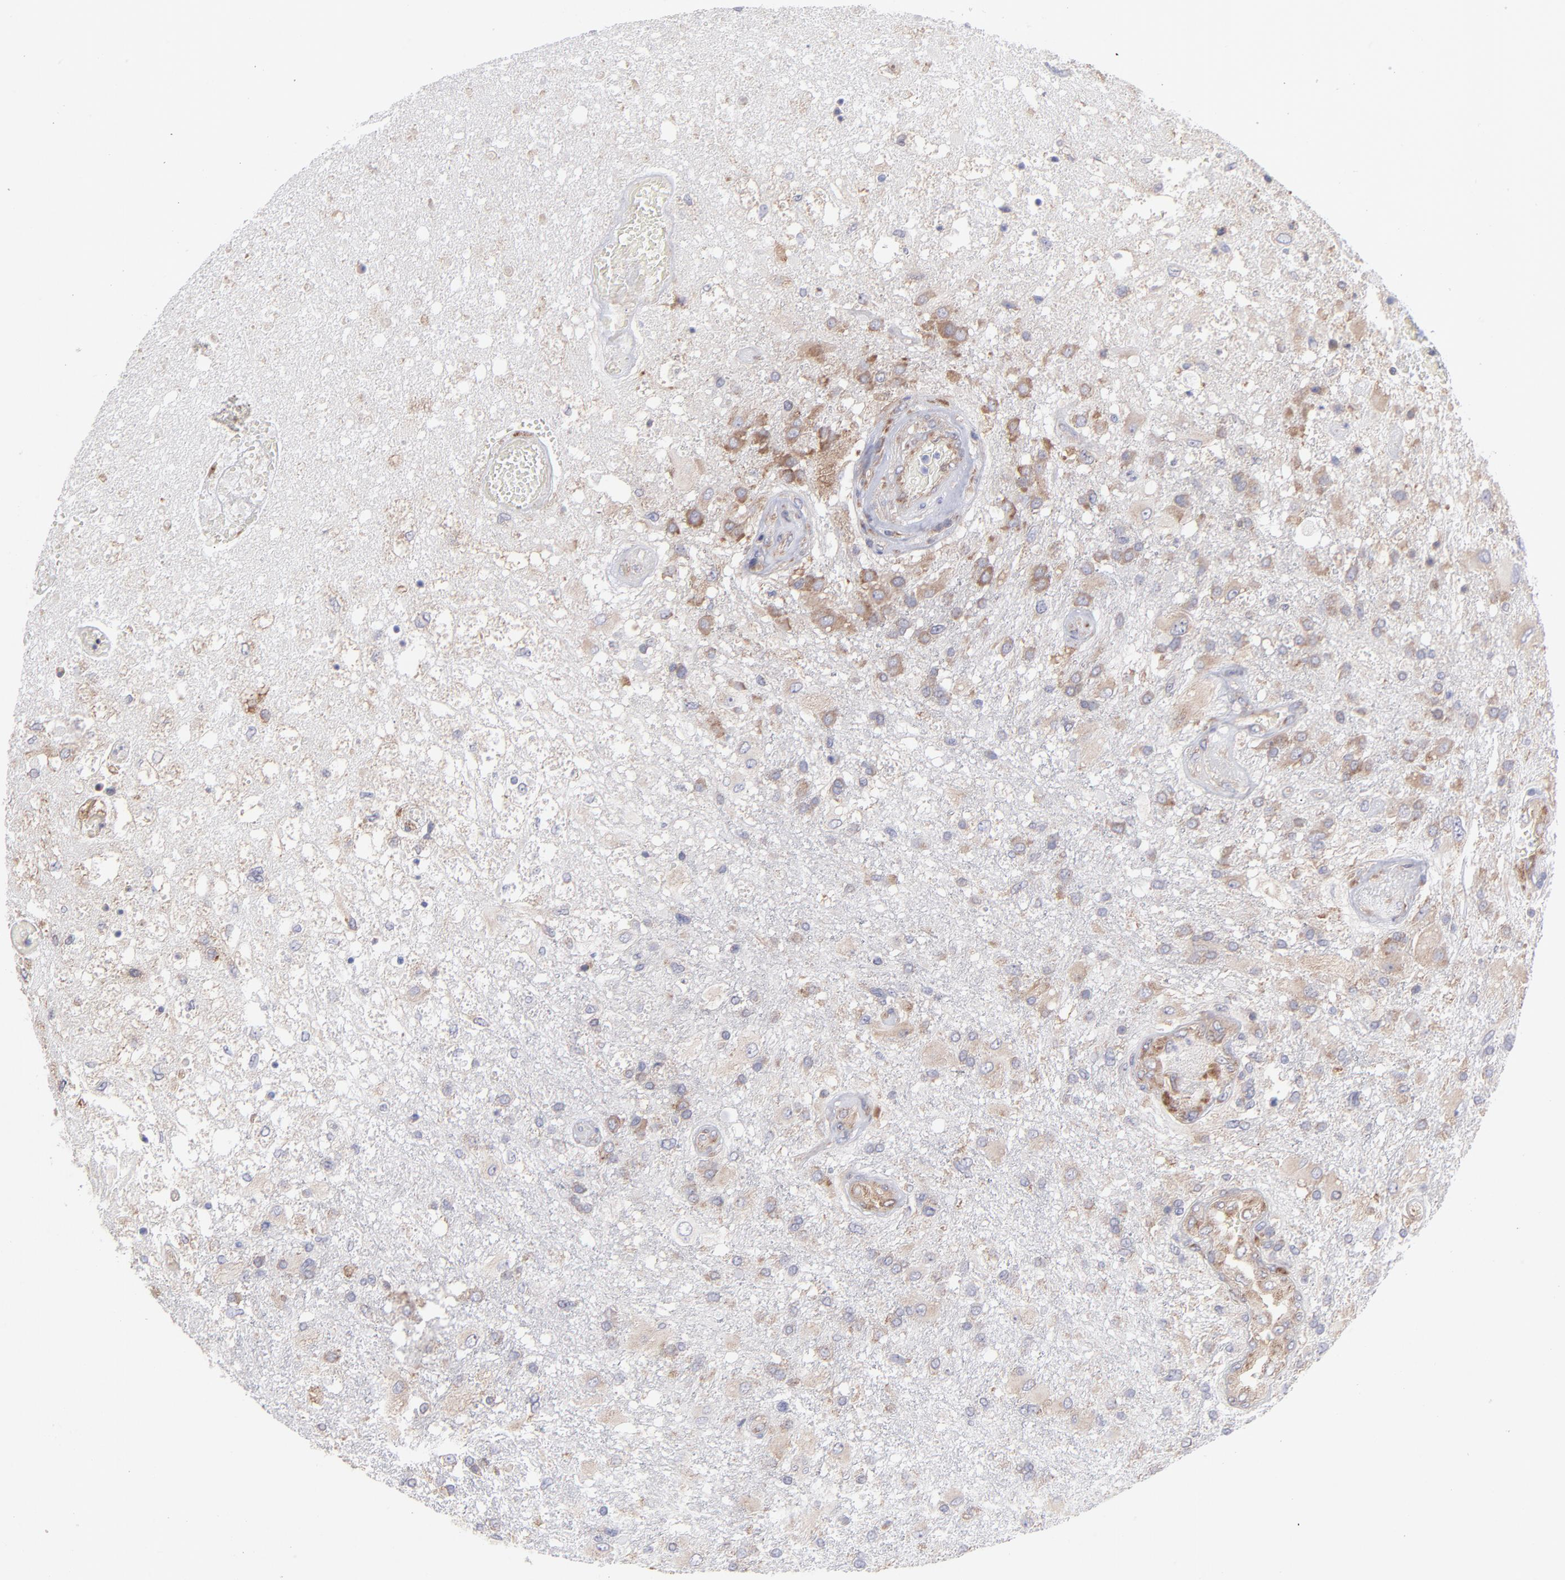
{"staining": {"intensity": "weak", "quantity": ">75%", "location": "cytoplasmic/membranous"}, "tissue": "glioma", "cell_type": "Tumor cells", "image_type": "cancer", "snomed": [{"axis": "morphology", "description": "Glioma, malignant, High grade"}, {"axis": "topography", "description": "Cerebral cortex"}], "caption": "Immunohistochemistry (IHC) micrograph of neoplastic tissue: human glioma stained using immunohistochemistry (IHC) exhibits low levels of weak protein expression localized specifically in the cytoplasmic/membranous of tumor cells, appearing as a cytoplasmic/membranous brown color.", "gene": "RPLP0", "patient": {"sex": "male", "age": 79}}